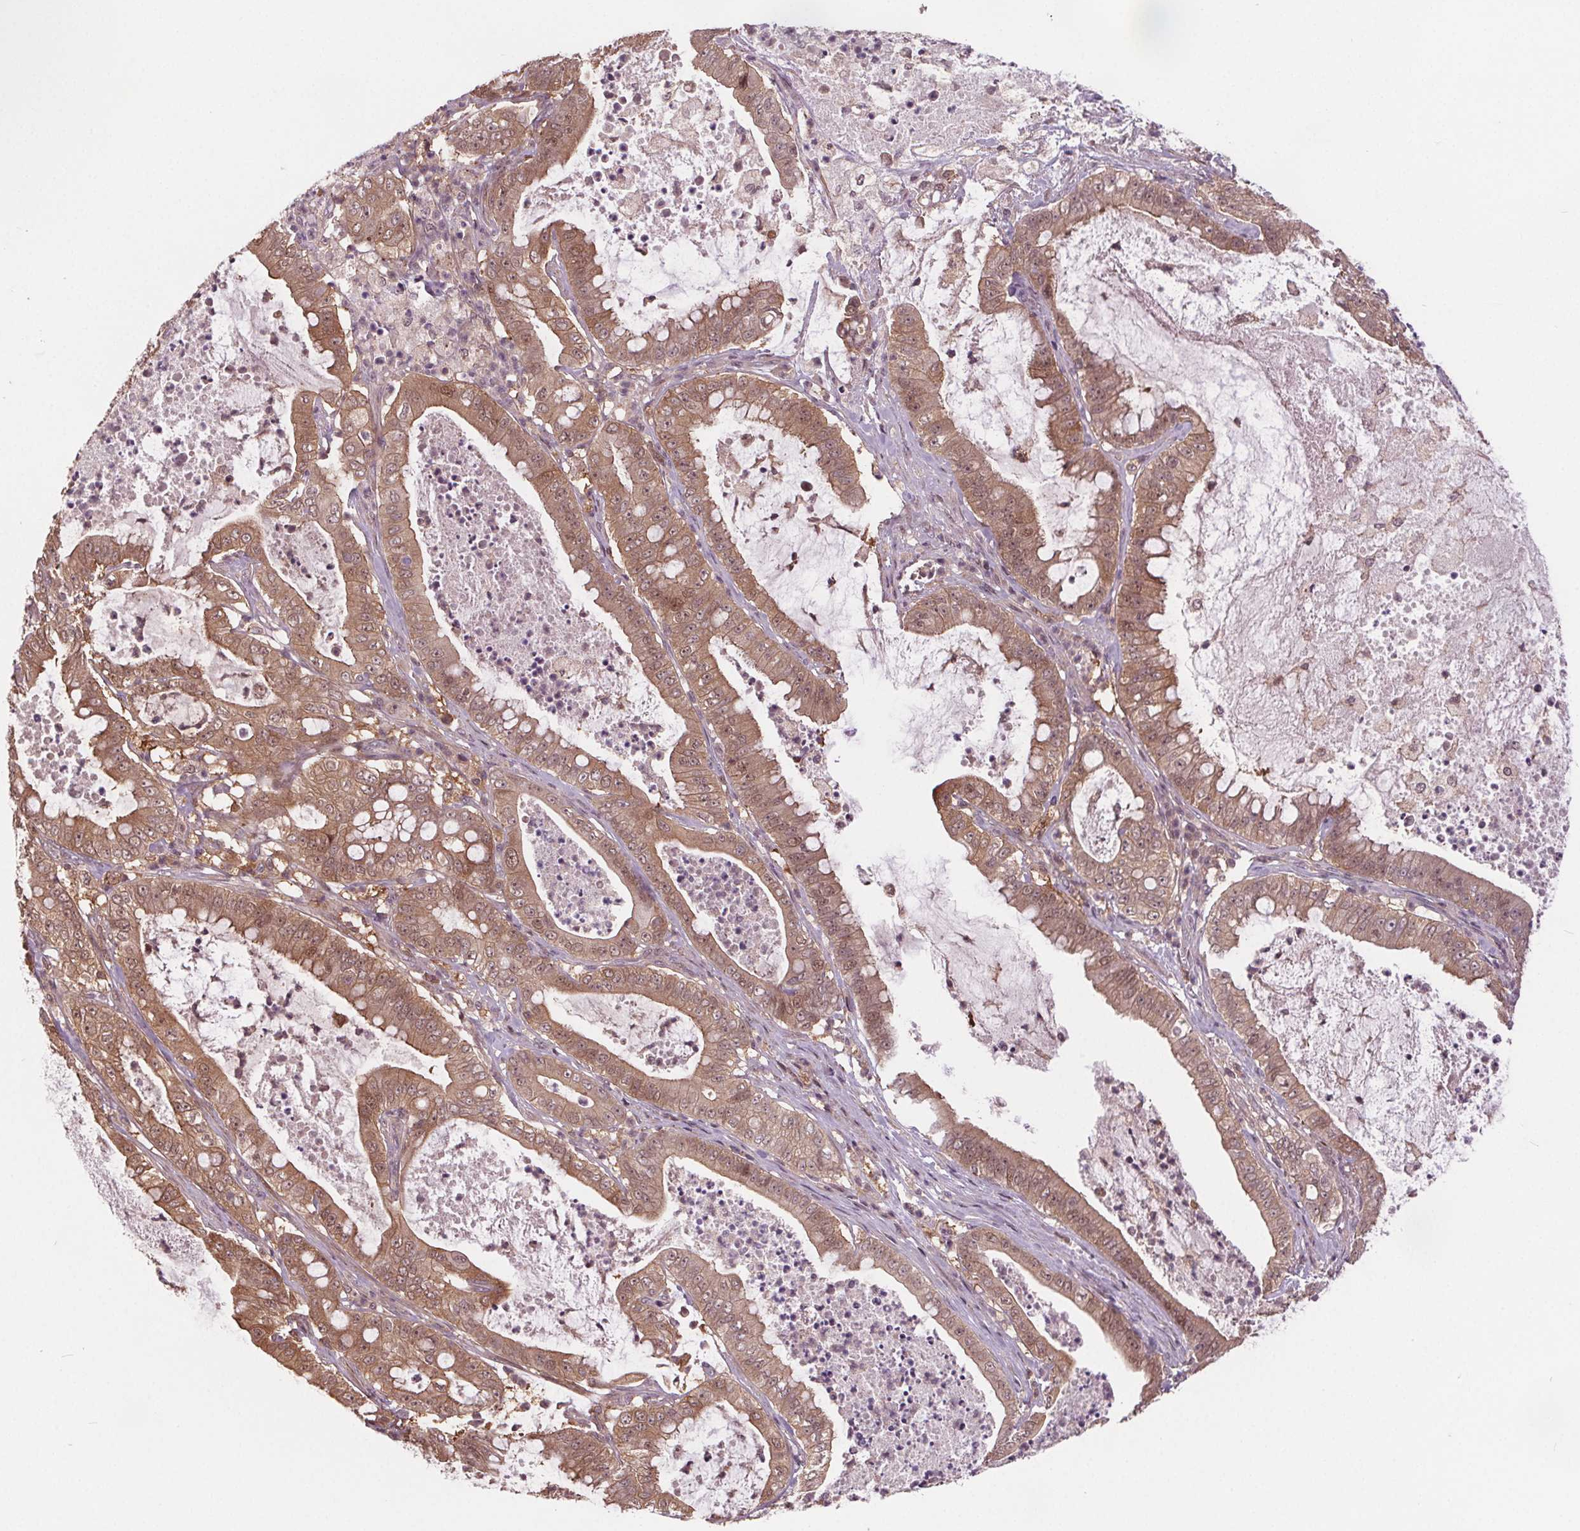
{"staining": {"intensity": "moderate", "quantity": ">75%", "location": "cytoplasmic/membranous,nuclear"}, "tissue": "pancreatic cancer", "cell_type": "Tumor cells", "image_type": "cancer", "snomed": [{"axis": "morphology", "description": "Adenocarcinoma, NOS"}, {"axis": "topography", "description": "Pancreas"}], "caption": "Protein expression analysis of human adenocarcinoma (pancreatic) reveals moderate cytoplasmic/membranous and nuclear staining in about >75% of tumor cells.", "gene": "HIF1AN", "patient": {"sex": "male", "age": 71}}